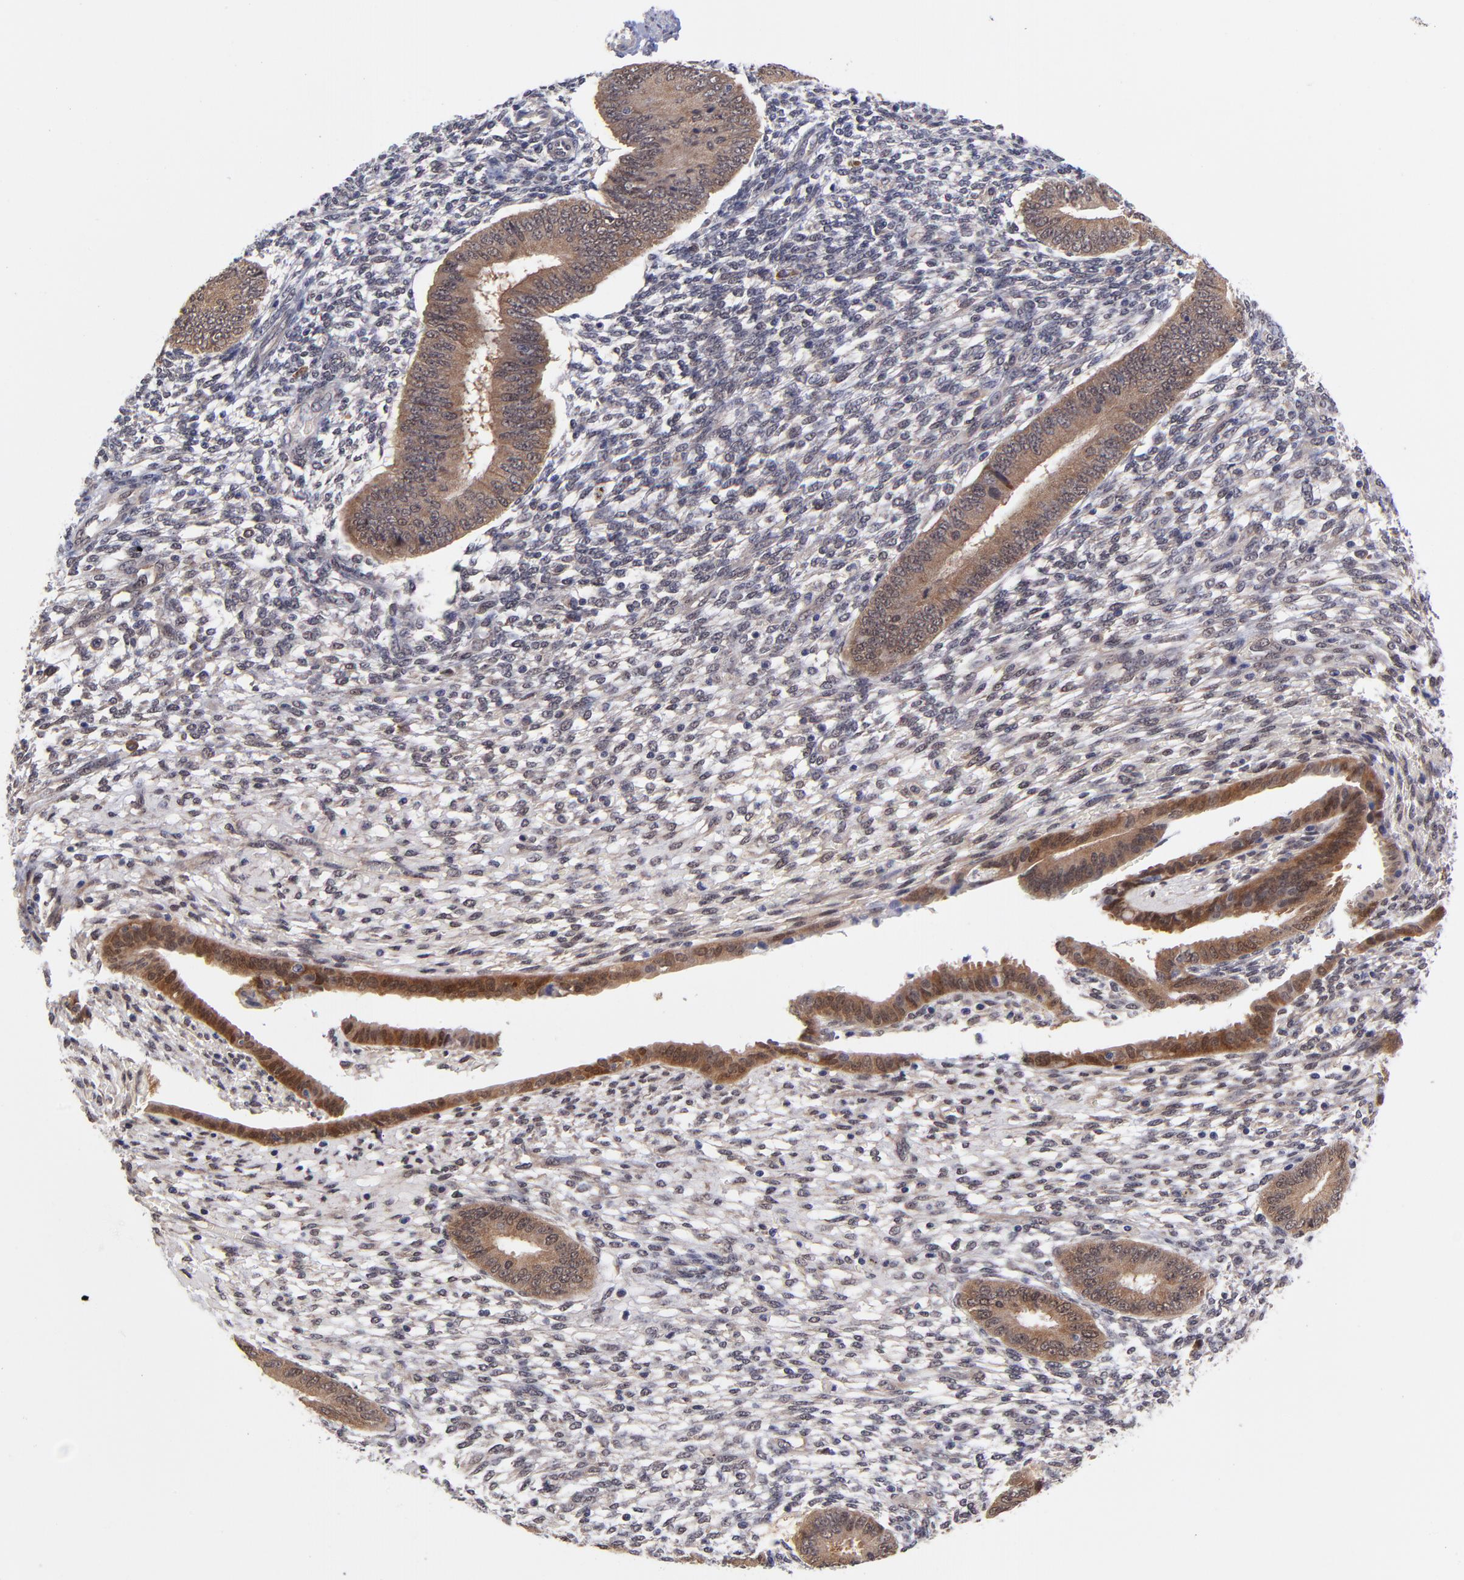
{"staining": {"intensity": "negative", "quantity": "none", "location": "none"}, "tissue": "endometrium", "cell_type": "Cells in endometrial stroma", "image_type": "normal", "snomed": [{"axis": "morphology", "description": "Normal tissue, NOS"}, {"axis": "topography", "description": "Endometrium"}], "caption": "Cells in endometrial stroma show no significant protein positivity in normal endometrium. (Immunohistochemistry, brightfield microscopy, high magnification).", "gene": "UBE2E2", "patient": {"sex": "female", "age": 42}}